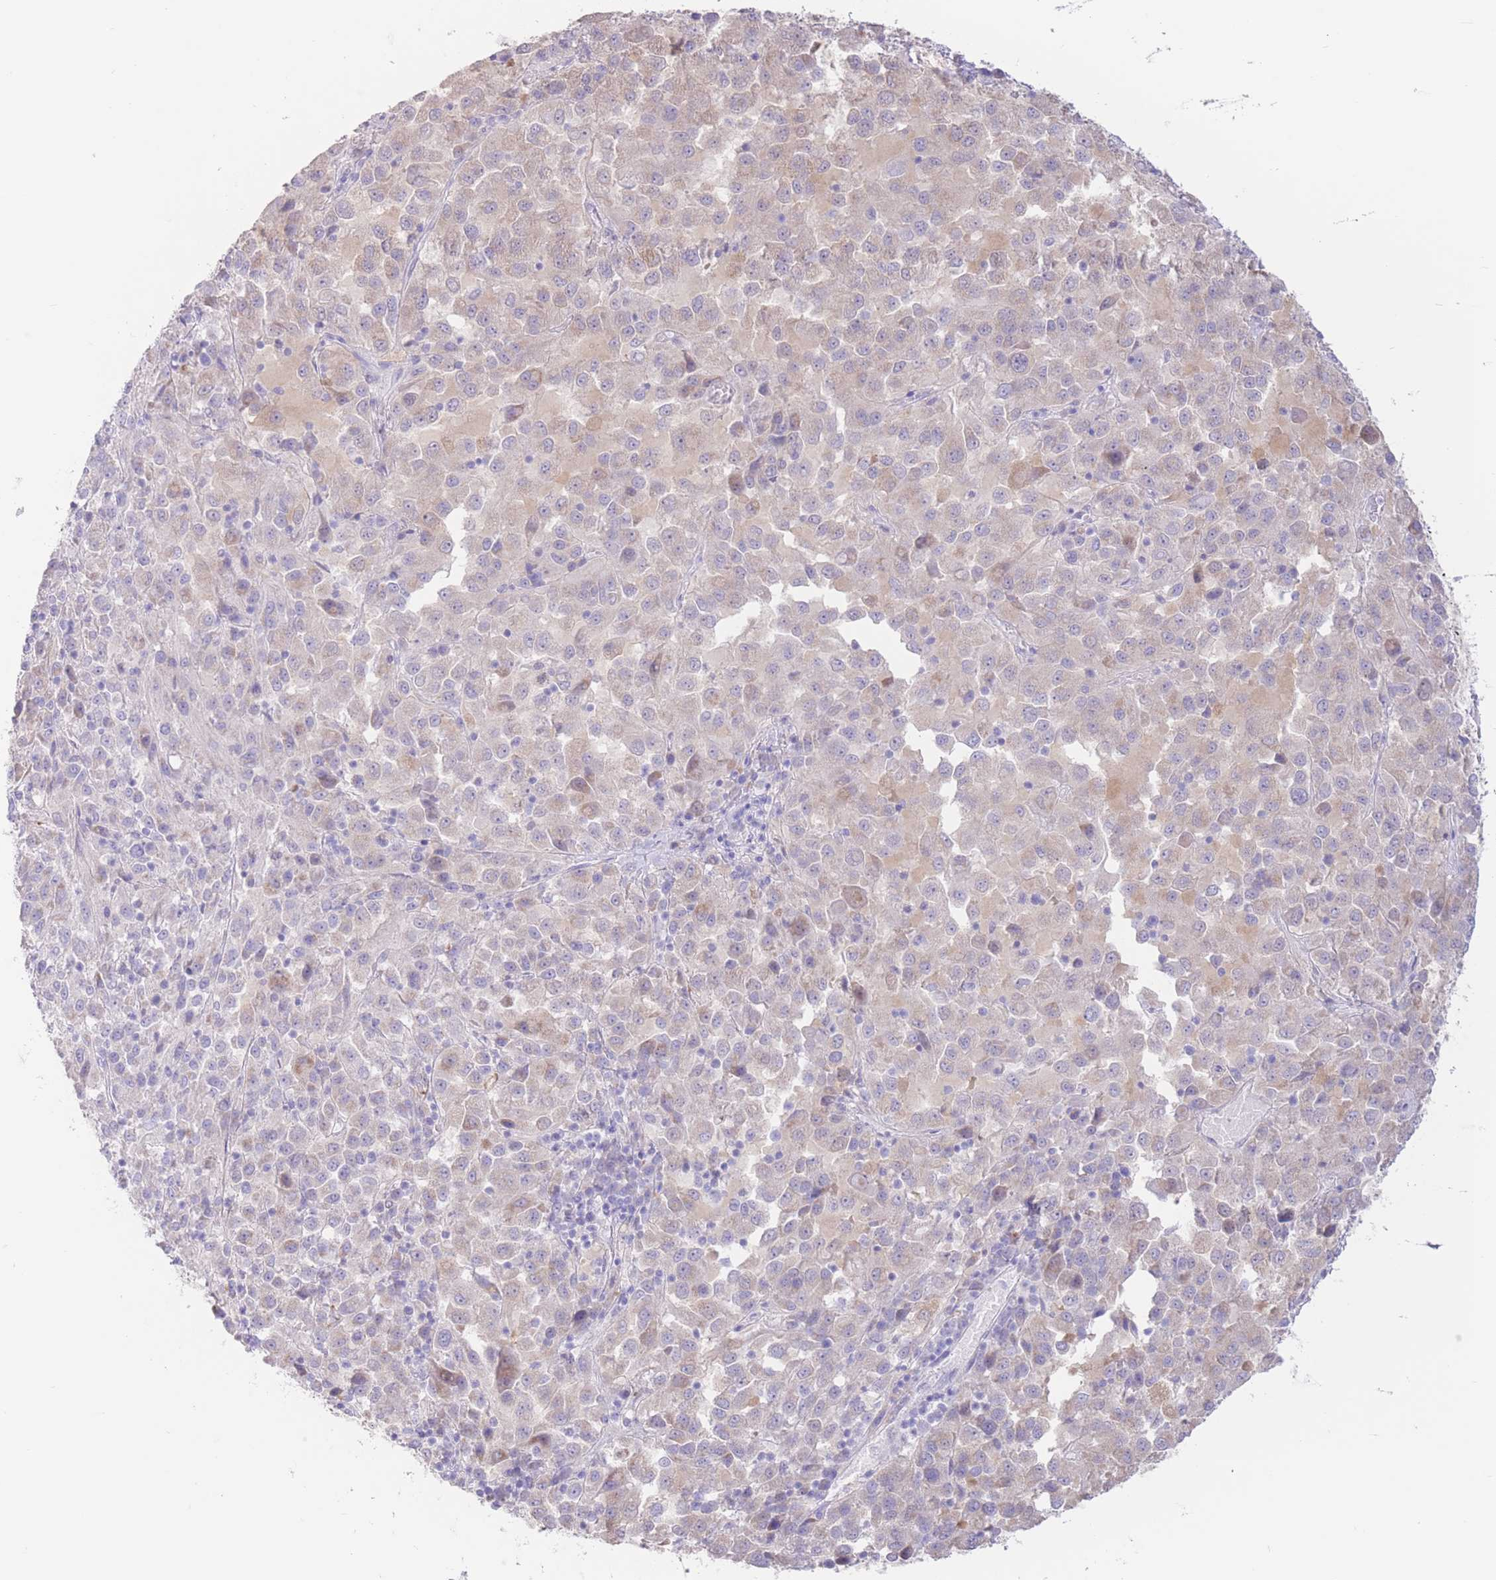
{"staining": {"intensity": "weak", "quantity": "25%-75%", "location": "cytoplasmic/membranous"}, "tissue": "melanoma", "cell_type": "Tumor cells", "image_type": "cancer", "snomed": [{"axis": "morphology", "description": "Malignant melanoma, Metastatic site"}, {"axis": "topography", "description": "Lung"}], "caption": "Protein staining of malignant melanoma (metastatic site) tissue shows weak cytoplasmic/membranous expression in about 25%-75% of tumor cells.", "gene": "FAH", "patient": {"sex": "male", "age": 64}}